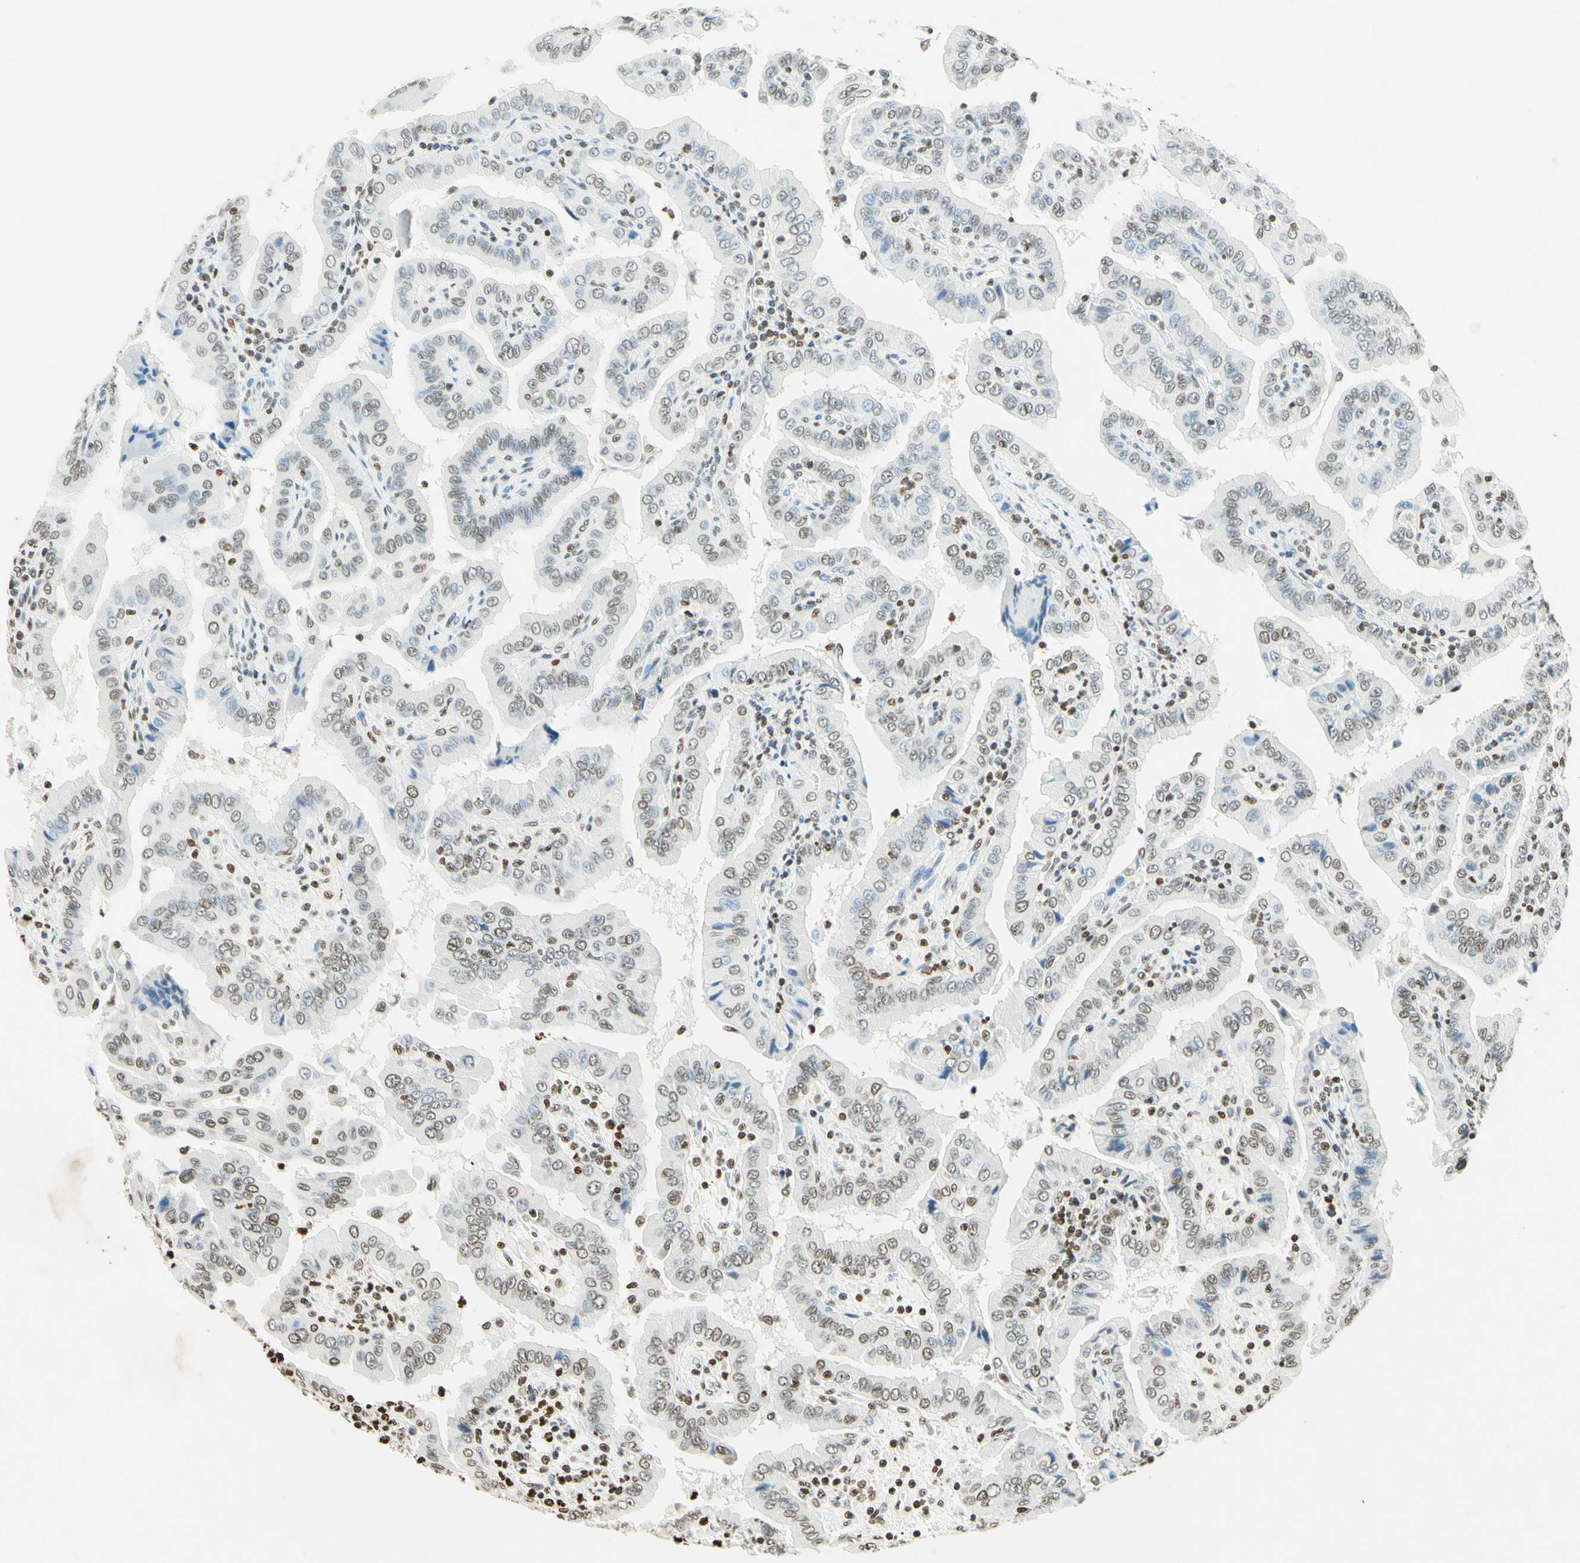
{"staining": {"intensity": "weak", "quantity": "25%-75%", "location": "nuclear"}, "tissue": "thyroid cancer", "cell_type": "Tumor cells", "image_type": "cancer", "snomed": [{"axis": "morphology", "description": "Papillary adenocarcinoma, NOS"}, {"axis": "topography", "description": "Thyroid gland"}], "caption": "An image of thyroid cancer (papillary adenocarcinoma) stained for a protein reveals weak nuclear brown staining in tumor cells. (DAB (3,3'-diaminobenzidine) IHC with brightfield microscopy, high magnification).", "gene": "MSH2", "patient": {"sex": "male", "age": 33}}